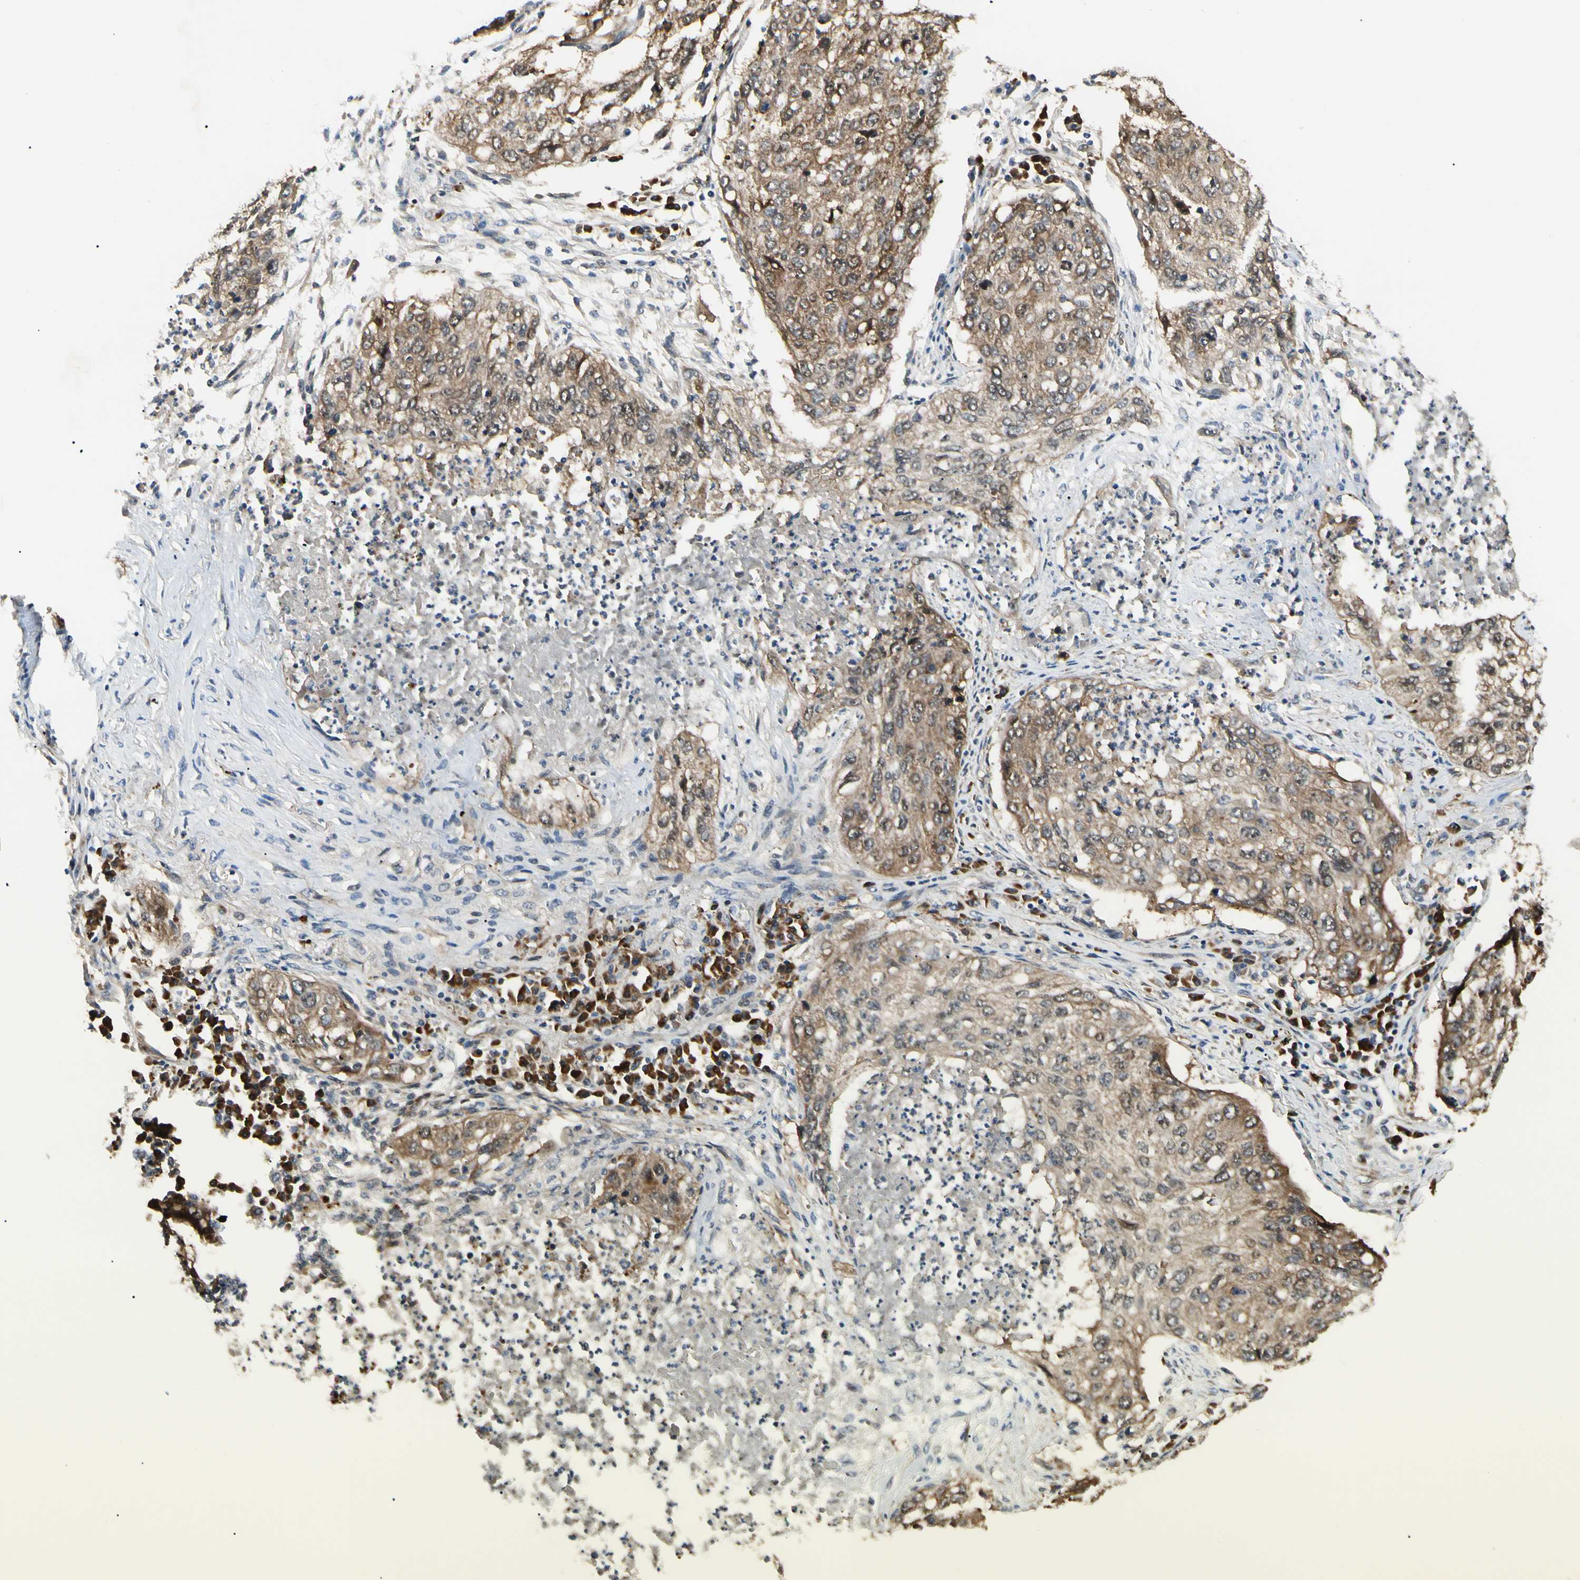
{"staining": {"intensity": "moderate", "quantity": ">75%", "location": "cytoplasmic/membranous"}, "tissue": "lung cancer", "cell_type": "Tumor cells", "image_type": "cancer", "snomed": [{"axis": "morphology", "description": "Squamous cell carcinoma, NOS"}, {"axis": "topography", "description": "Lung"}], "caption": "Brown immunohistochemical staining in human squamous cell carcinoma (lung) exhibits moderate cytoplasmic/membranous expression in about >75% of tumor cells.", "gene": "NME1-NME2", "patient": {"sex": "female", "age": 63}}